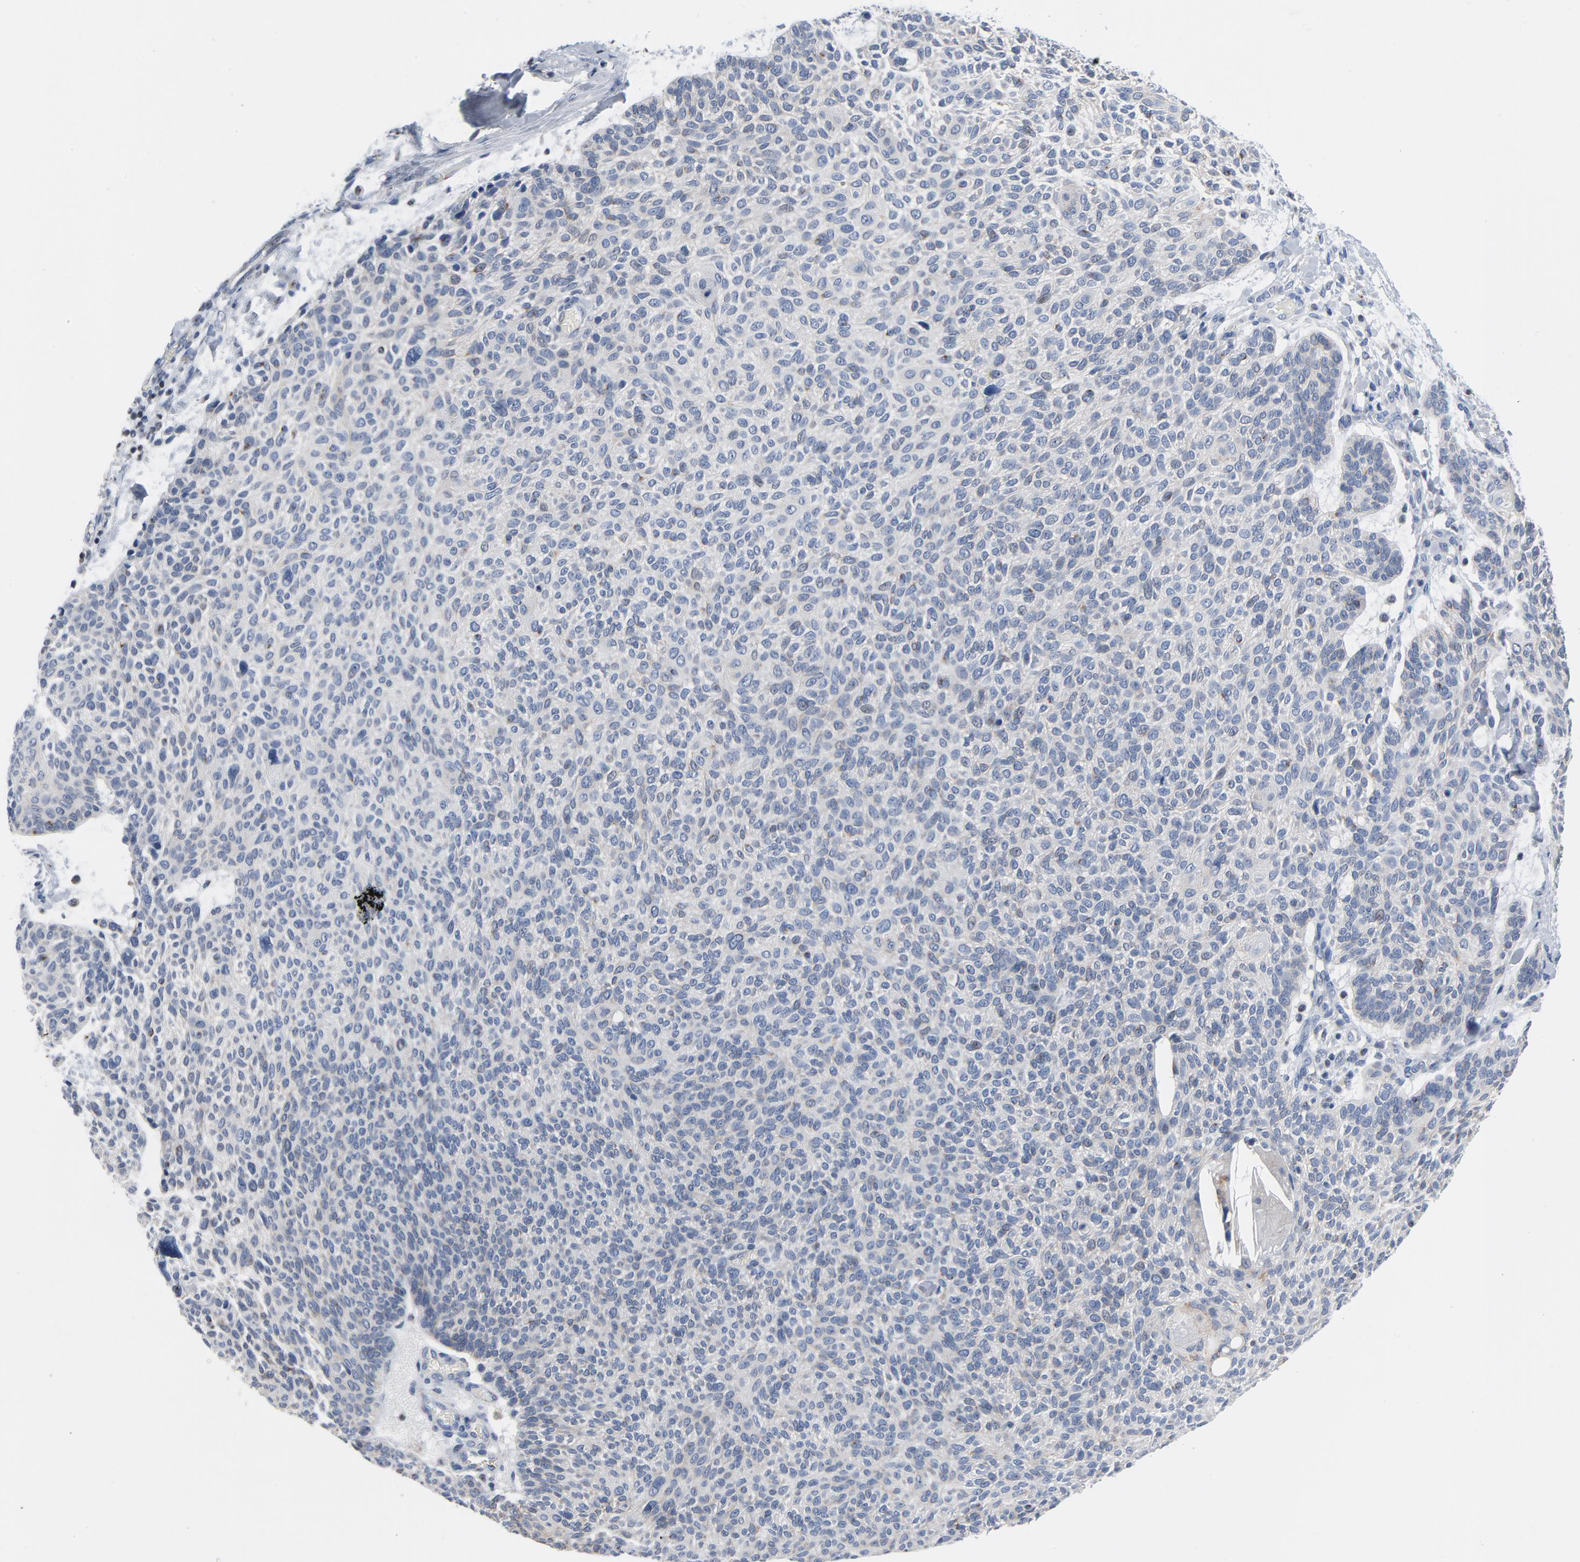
{"staining": {"intensity": "weak", "quantity": "<25%", "location": "cytoplasmic/membranous"}, "tissue": "skin cancer", "cell_type": "Tumor cells", "image_type": "cancer", "snomed": [{"axis": "morphology", "description": "Normal tissue, NOS"}, {"axis": "morphology", "description": "Basal cell carcinoma"}, {"axis": "topography", "description": "Skin"}], "caption": "Human skin basal cell carcinoma stained for a protein using IHC demonstrates no positivity in tumor cells.", "gene": "YIPF6", "patient": {"sex": "female", "age": 70}}